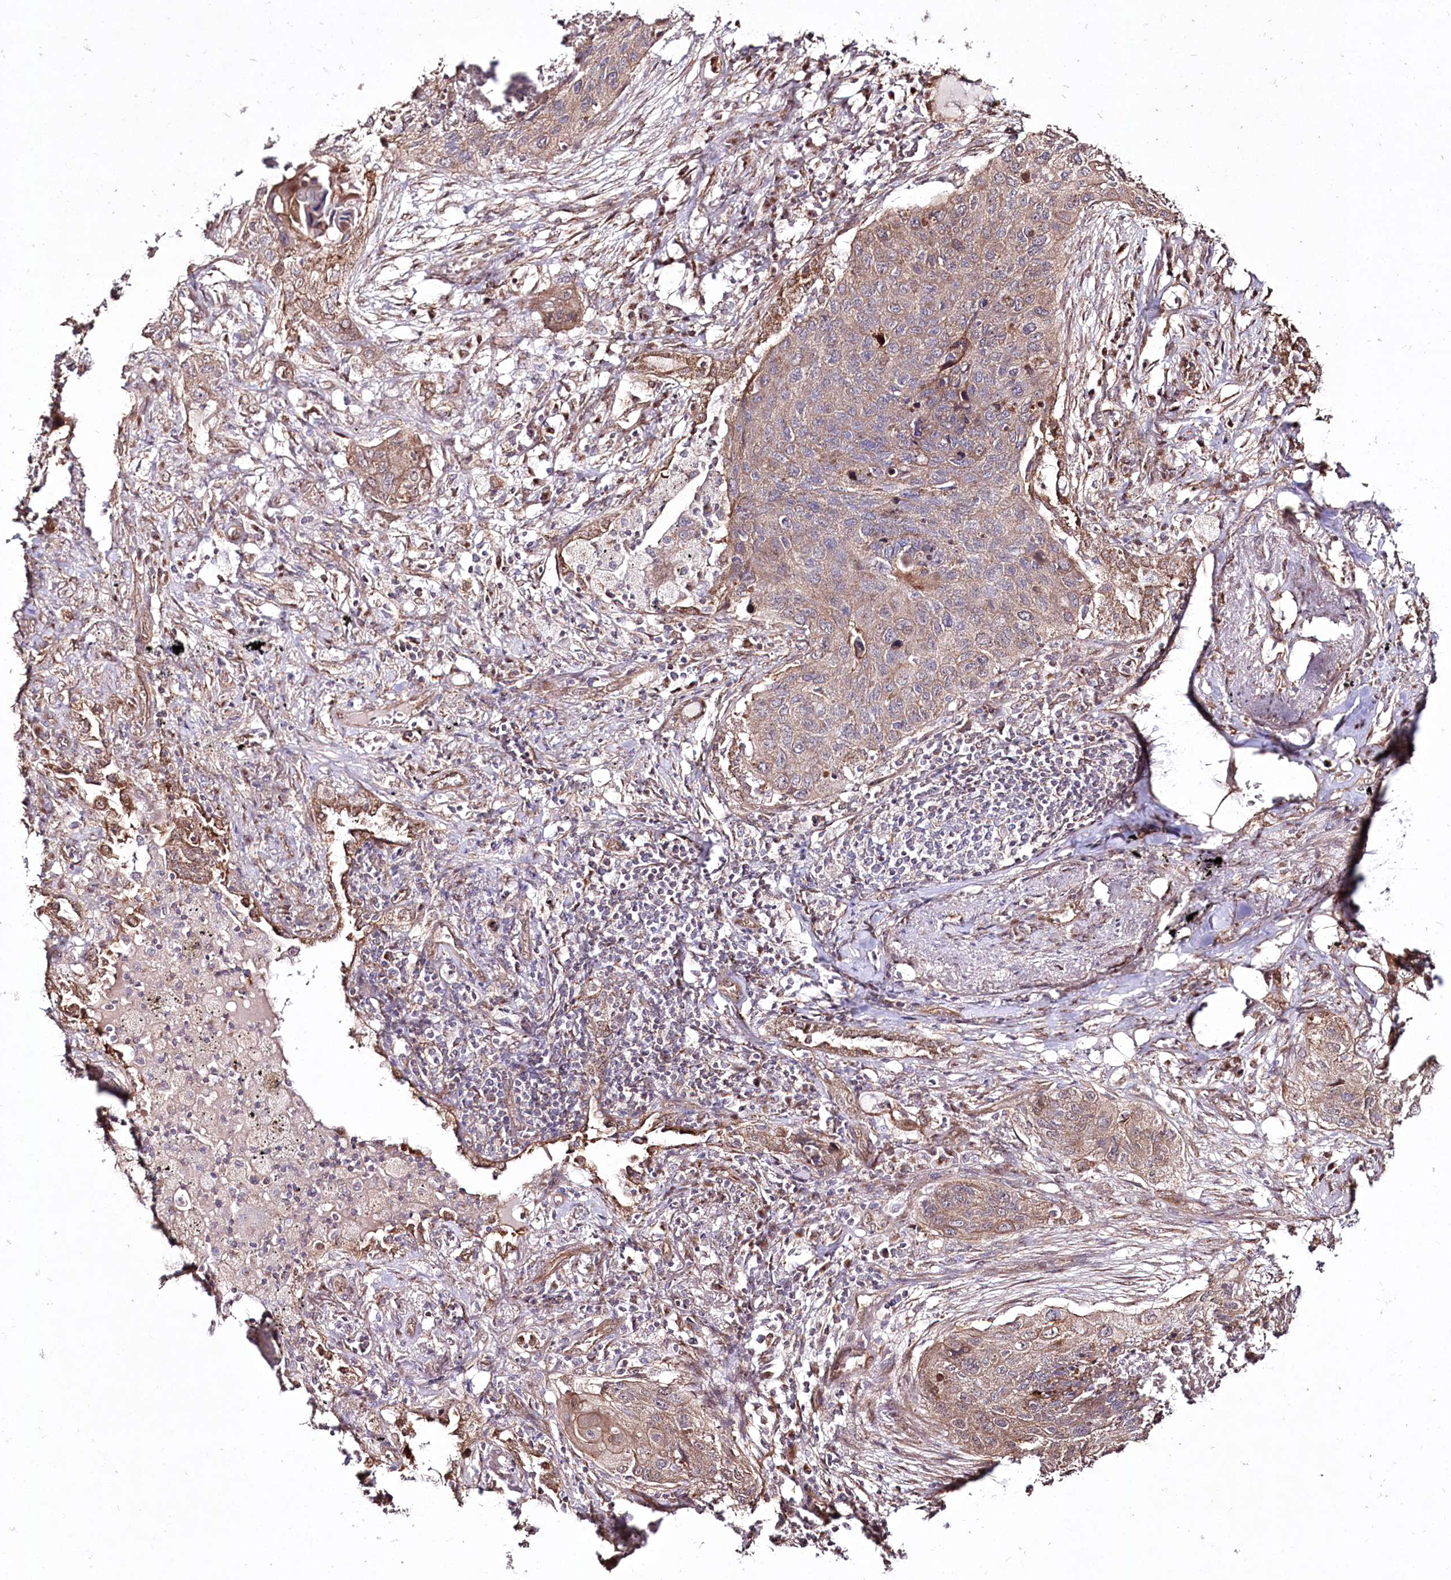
{"staining": {"intensity": "moderate", "quantity": ">75%", "location": "cytoplasmic/membranous"}, "tissue": "lung cancer", "cell_type": "Tumor cells", "image_type": "cancer", "snomed": [{"axis": "morphology", "description": "Squamous cell carcinoma, NOS"}, {"axis": "topography", "description": "Lung"}], "caption": "A brown stain highlights moderate cytoplasmic/membranous expression of a protein in human lung cancer tumor cells.", "gene": "REXO2", "patient": {"sex": "female", "age": 63}}